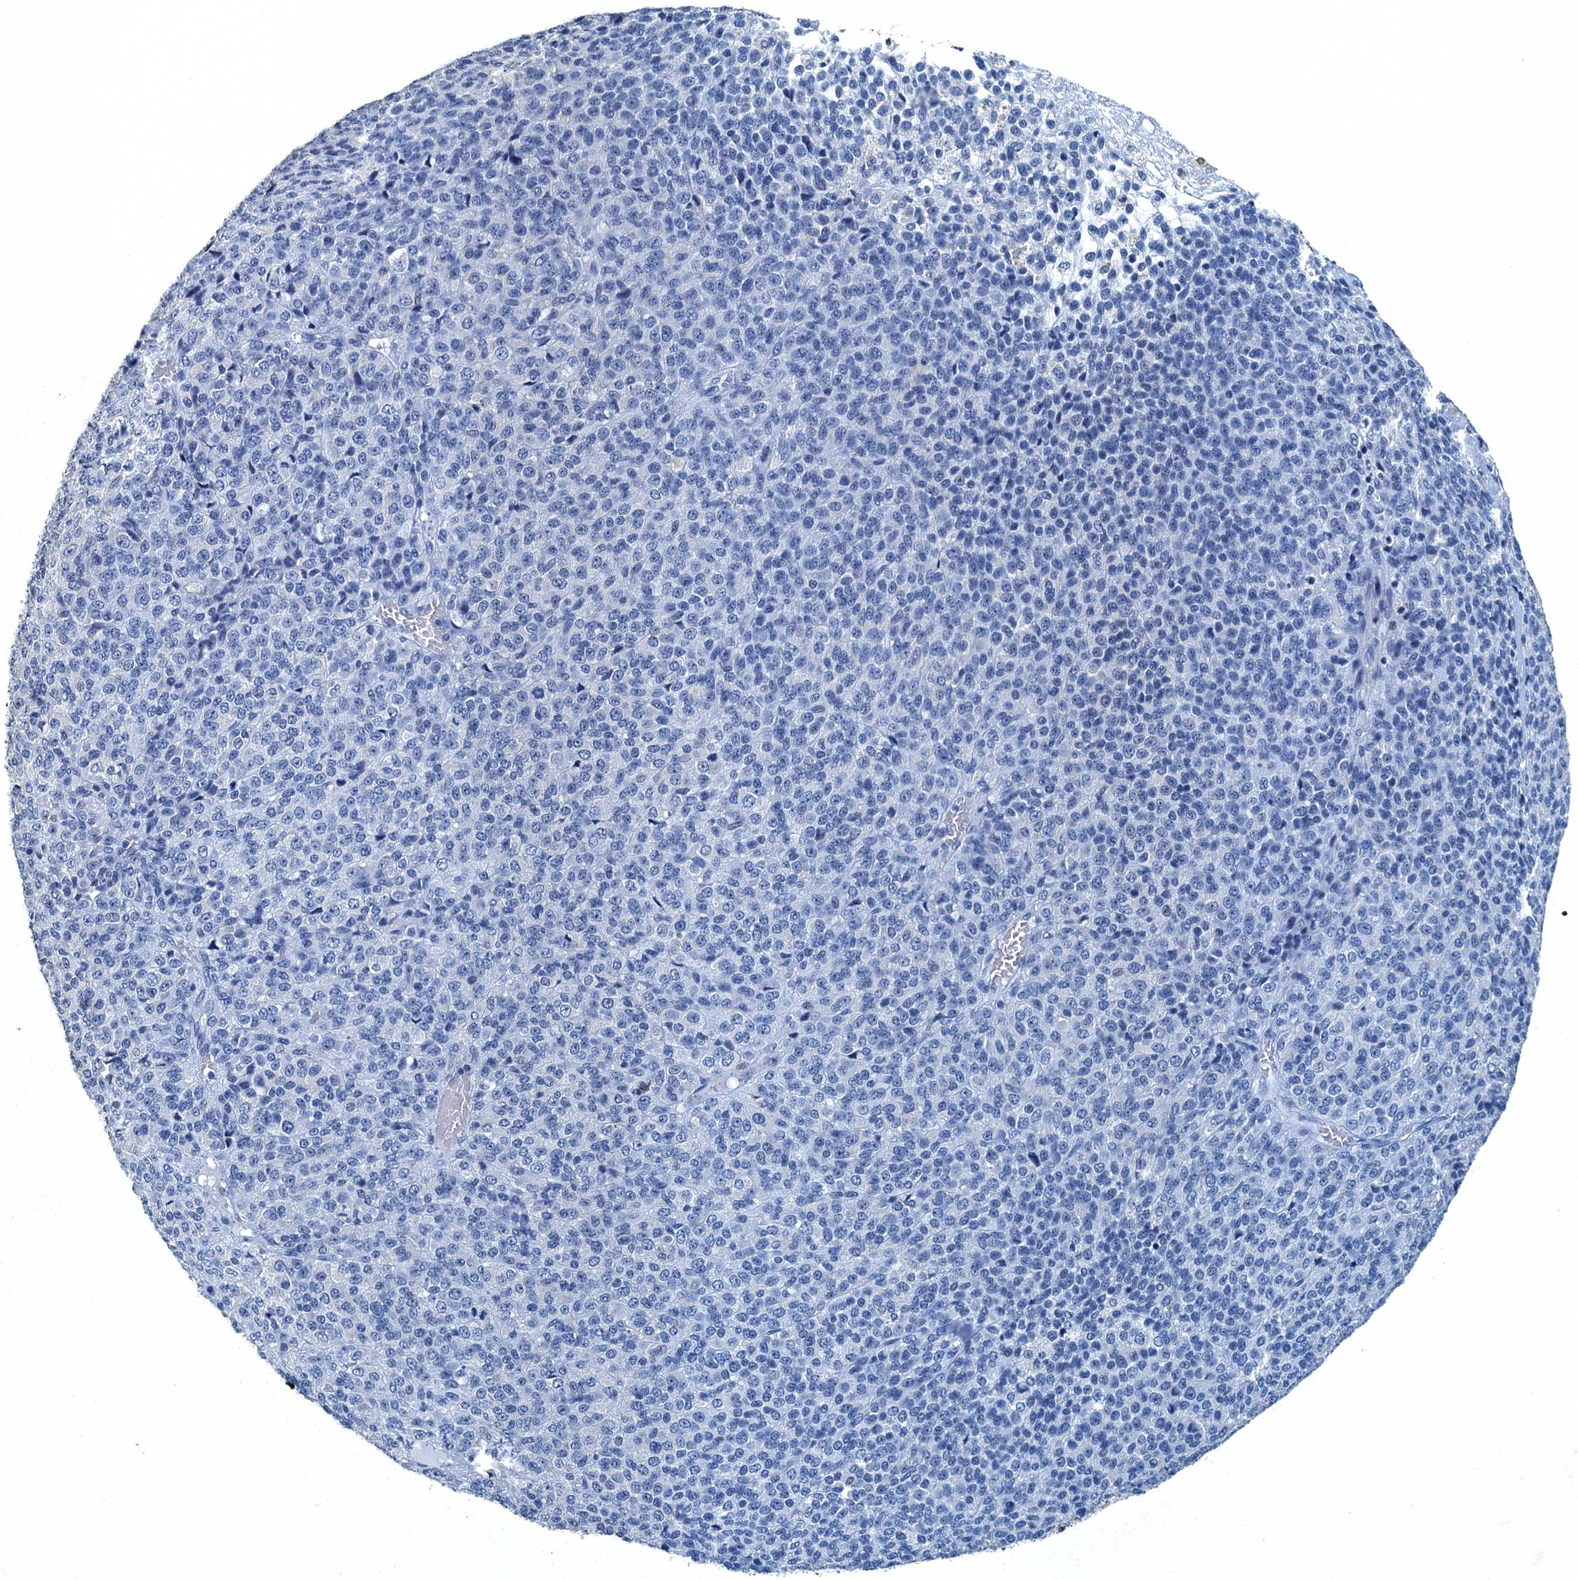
{"staining": {"intensity": "negative", "quantity": "none", "location": "none"}, "tissue": "melanoma", "cell_type": "Tumor cells", "image_type": "cancer", "snomed": [{"axis": "morphology", "description": "Malignant melanoma, Metastatic site"}, {"axis": "topography", "description": "Brain"}], "caption": "The IHC histopathology image has no significant positivity in tumor cells of malignant melanoma (metastatic site) tissue.", "gene": "GADL1", "patient": {"sex": "female", "age": 56}}